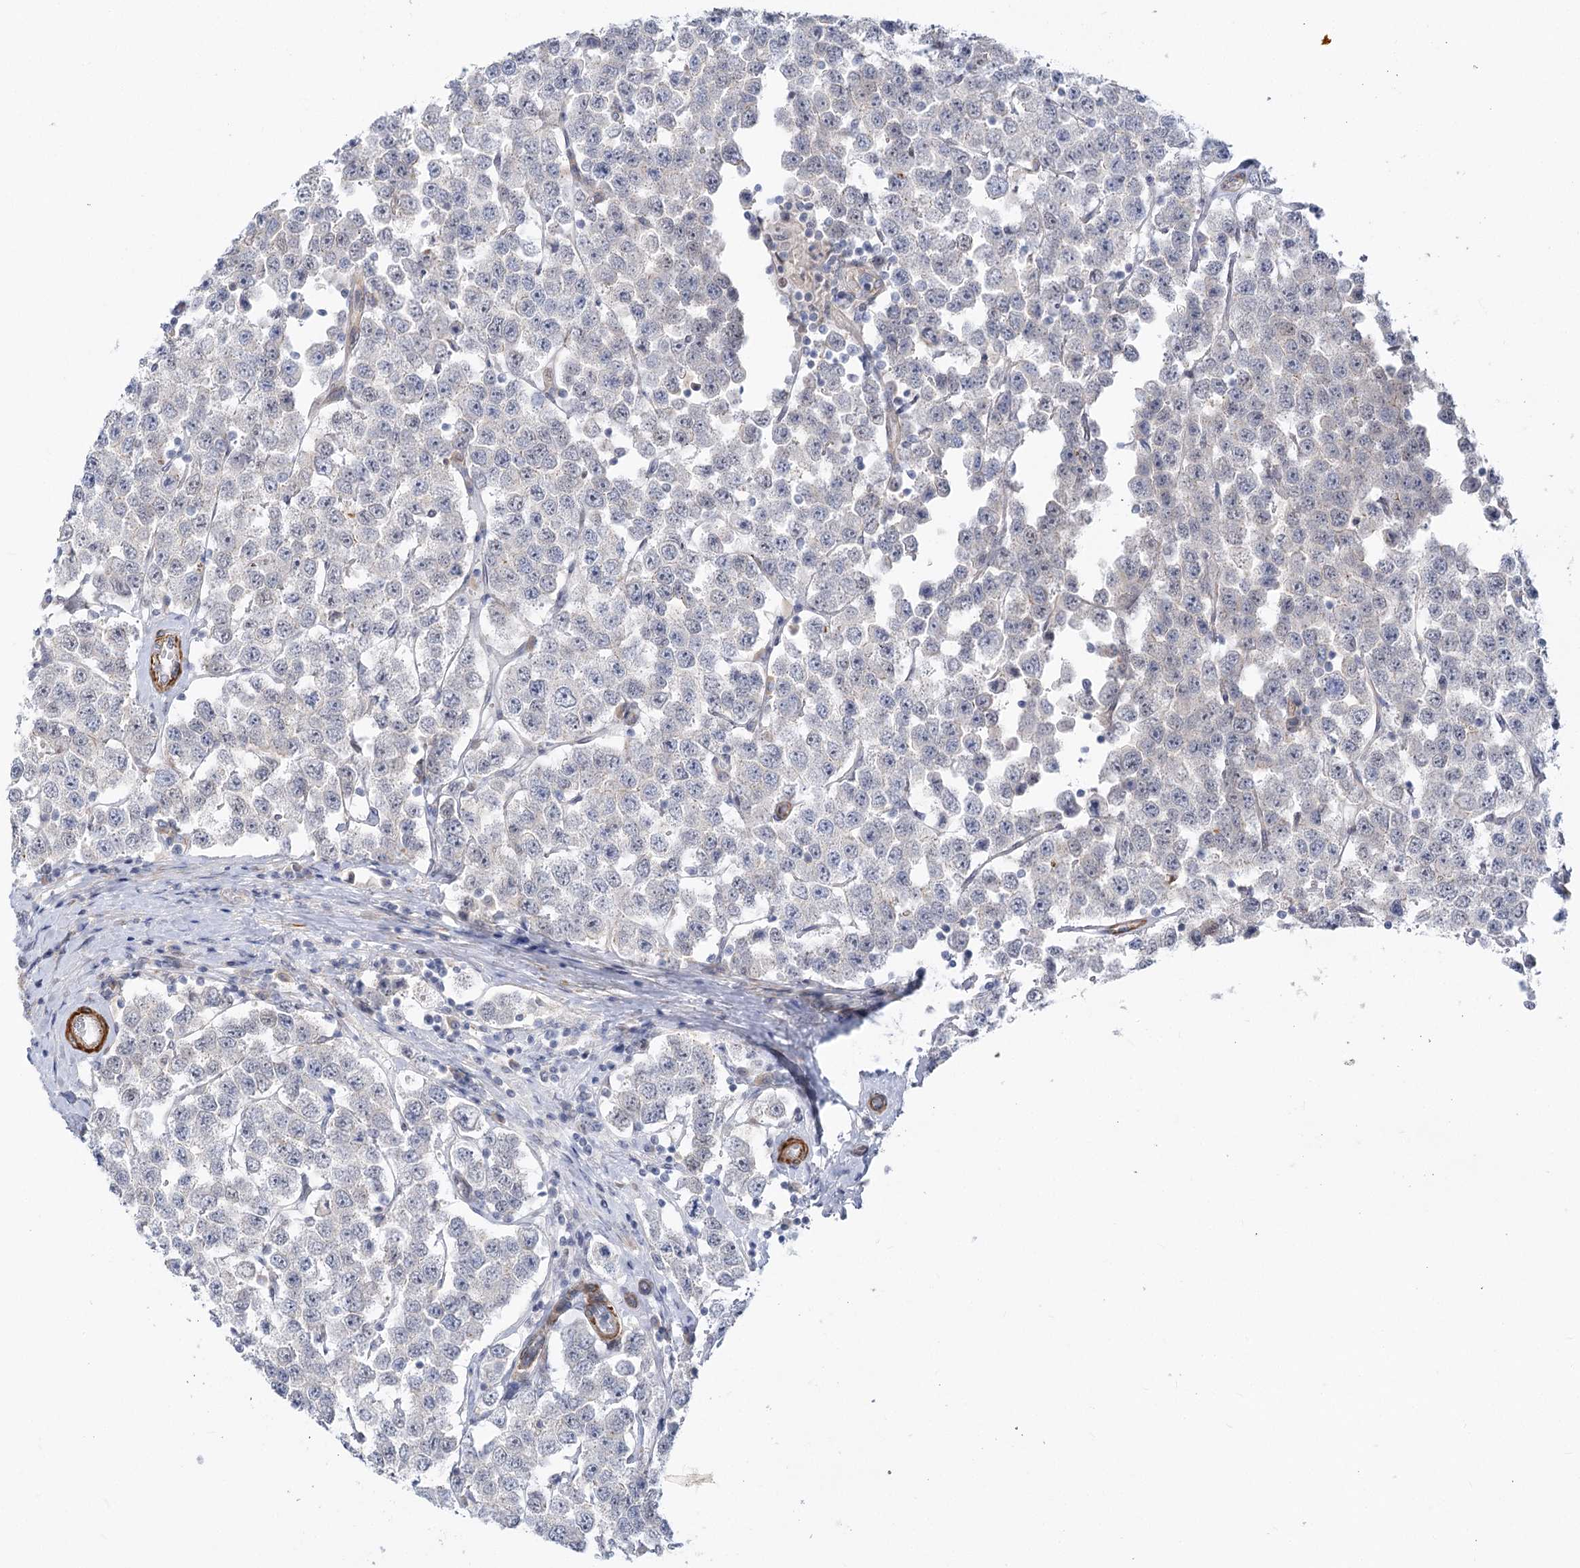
{"staining": {"intensity": "negative", "quantity": "none", "location": "none"}, "tissue": "testis cancer", "cell_type": "Tumor cells", "image_type": "cancer", "snomed": [{"axis": "morphology", "description": "Seminoma, NOS"}, {"axis": "topography", "description": "Testis"}], "caption": "Immunohistochemical staining of human seminoma (testis) displays no significant expression in tumor cells. (DAB (3,3'-diaminobenzidine) IHC, high magnification).", "gene": "ARSI", "patient": {"sex": "male", "age": 28}}